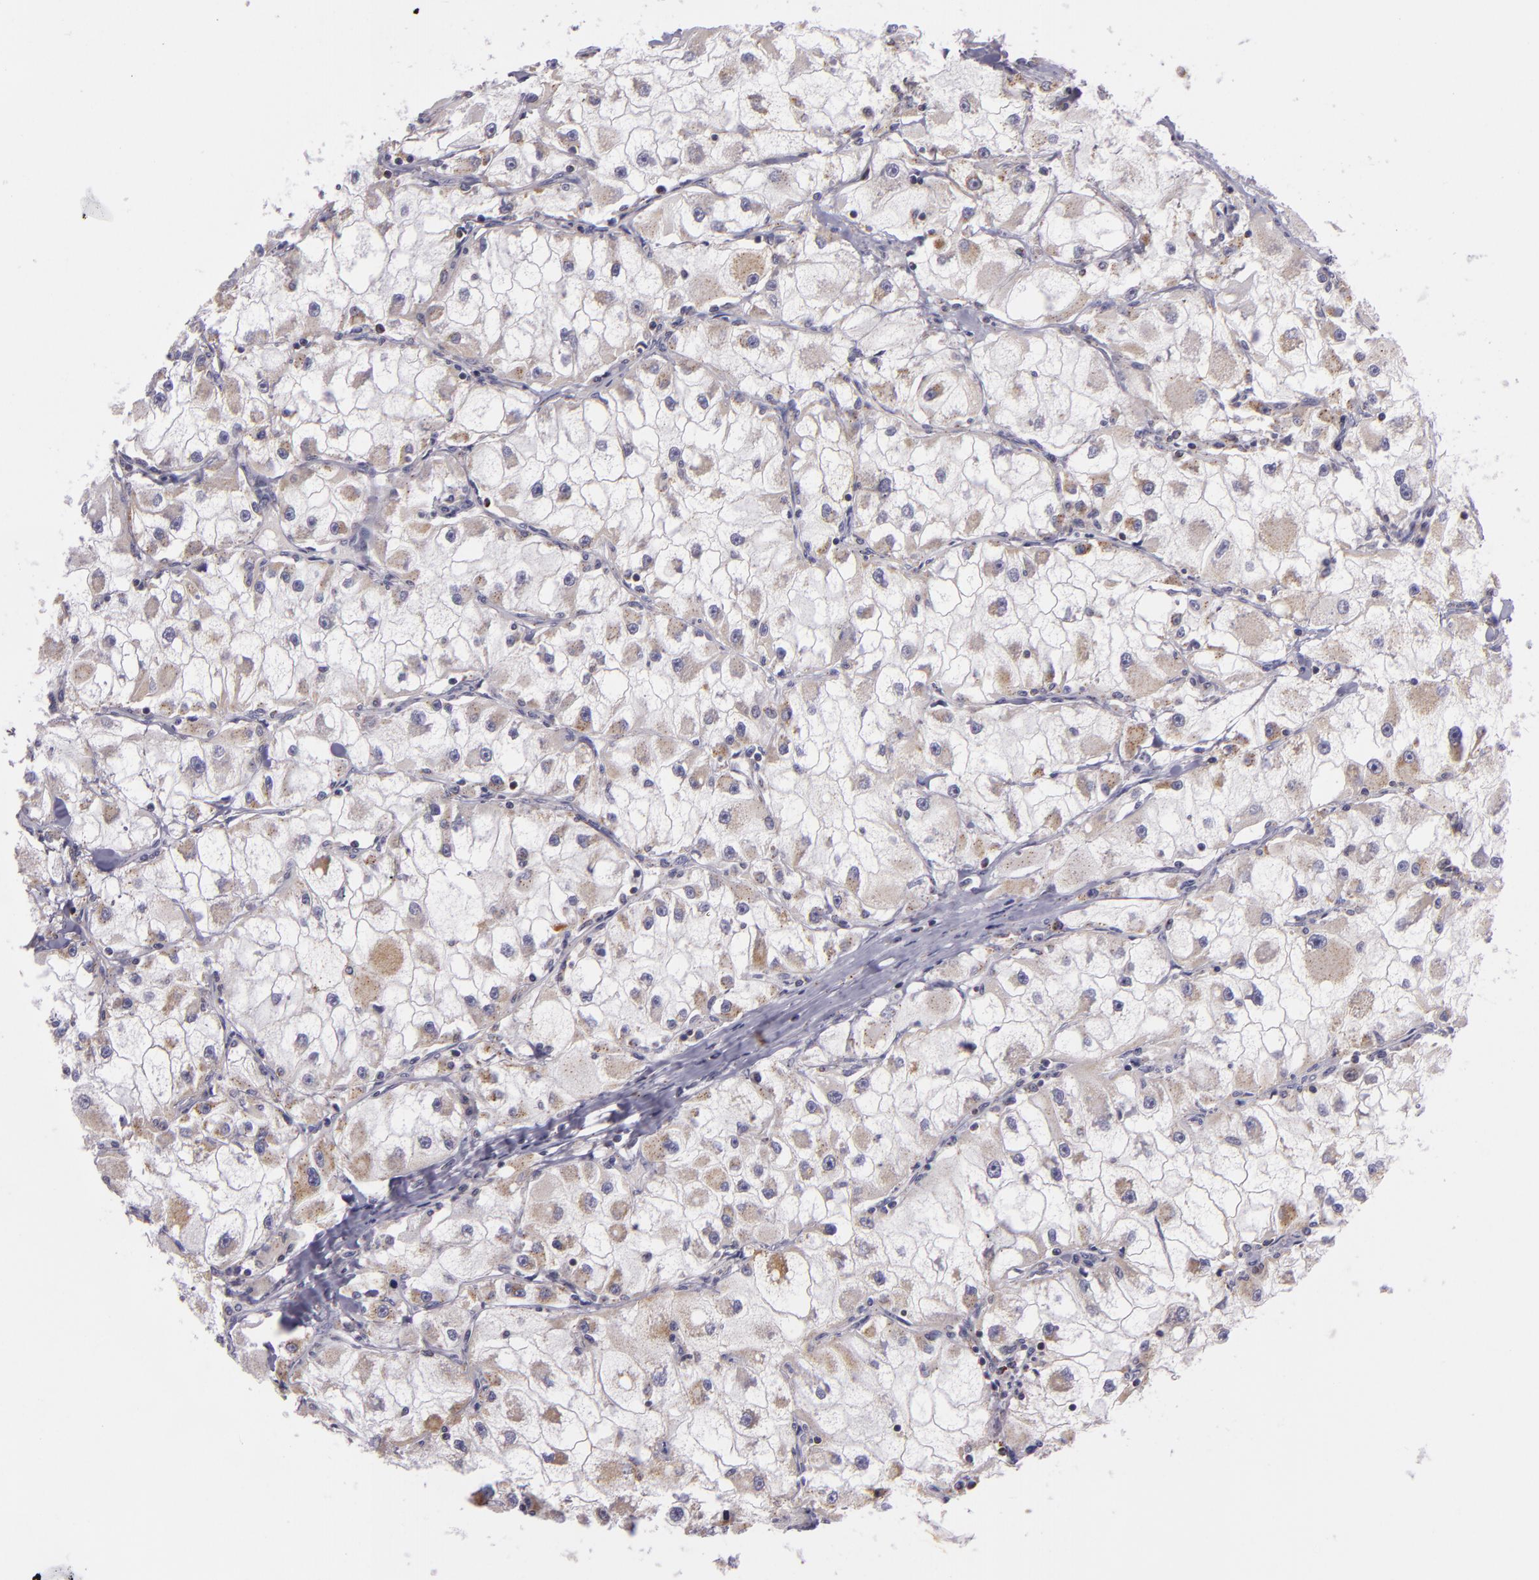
{"staining": {"intensity": "weak", "quantity": "<25%", "location": "cytoplasmic/membranous"}, "tissue": "renal cancer", "cell_type": "Tumor cells", "image_type": "cancer", "snomed": [{"axis": "morphology", "description": "Adenocarcinoma, NOS"}, {"axis": "topography", "description": "Kidney"}], "caption": "Tumor cells are negative for protein expression in human renal cancer (adenocarcinoma).", "gene": "CILK1", "patient": {"sex": "female", "age": 73}}